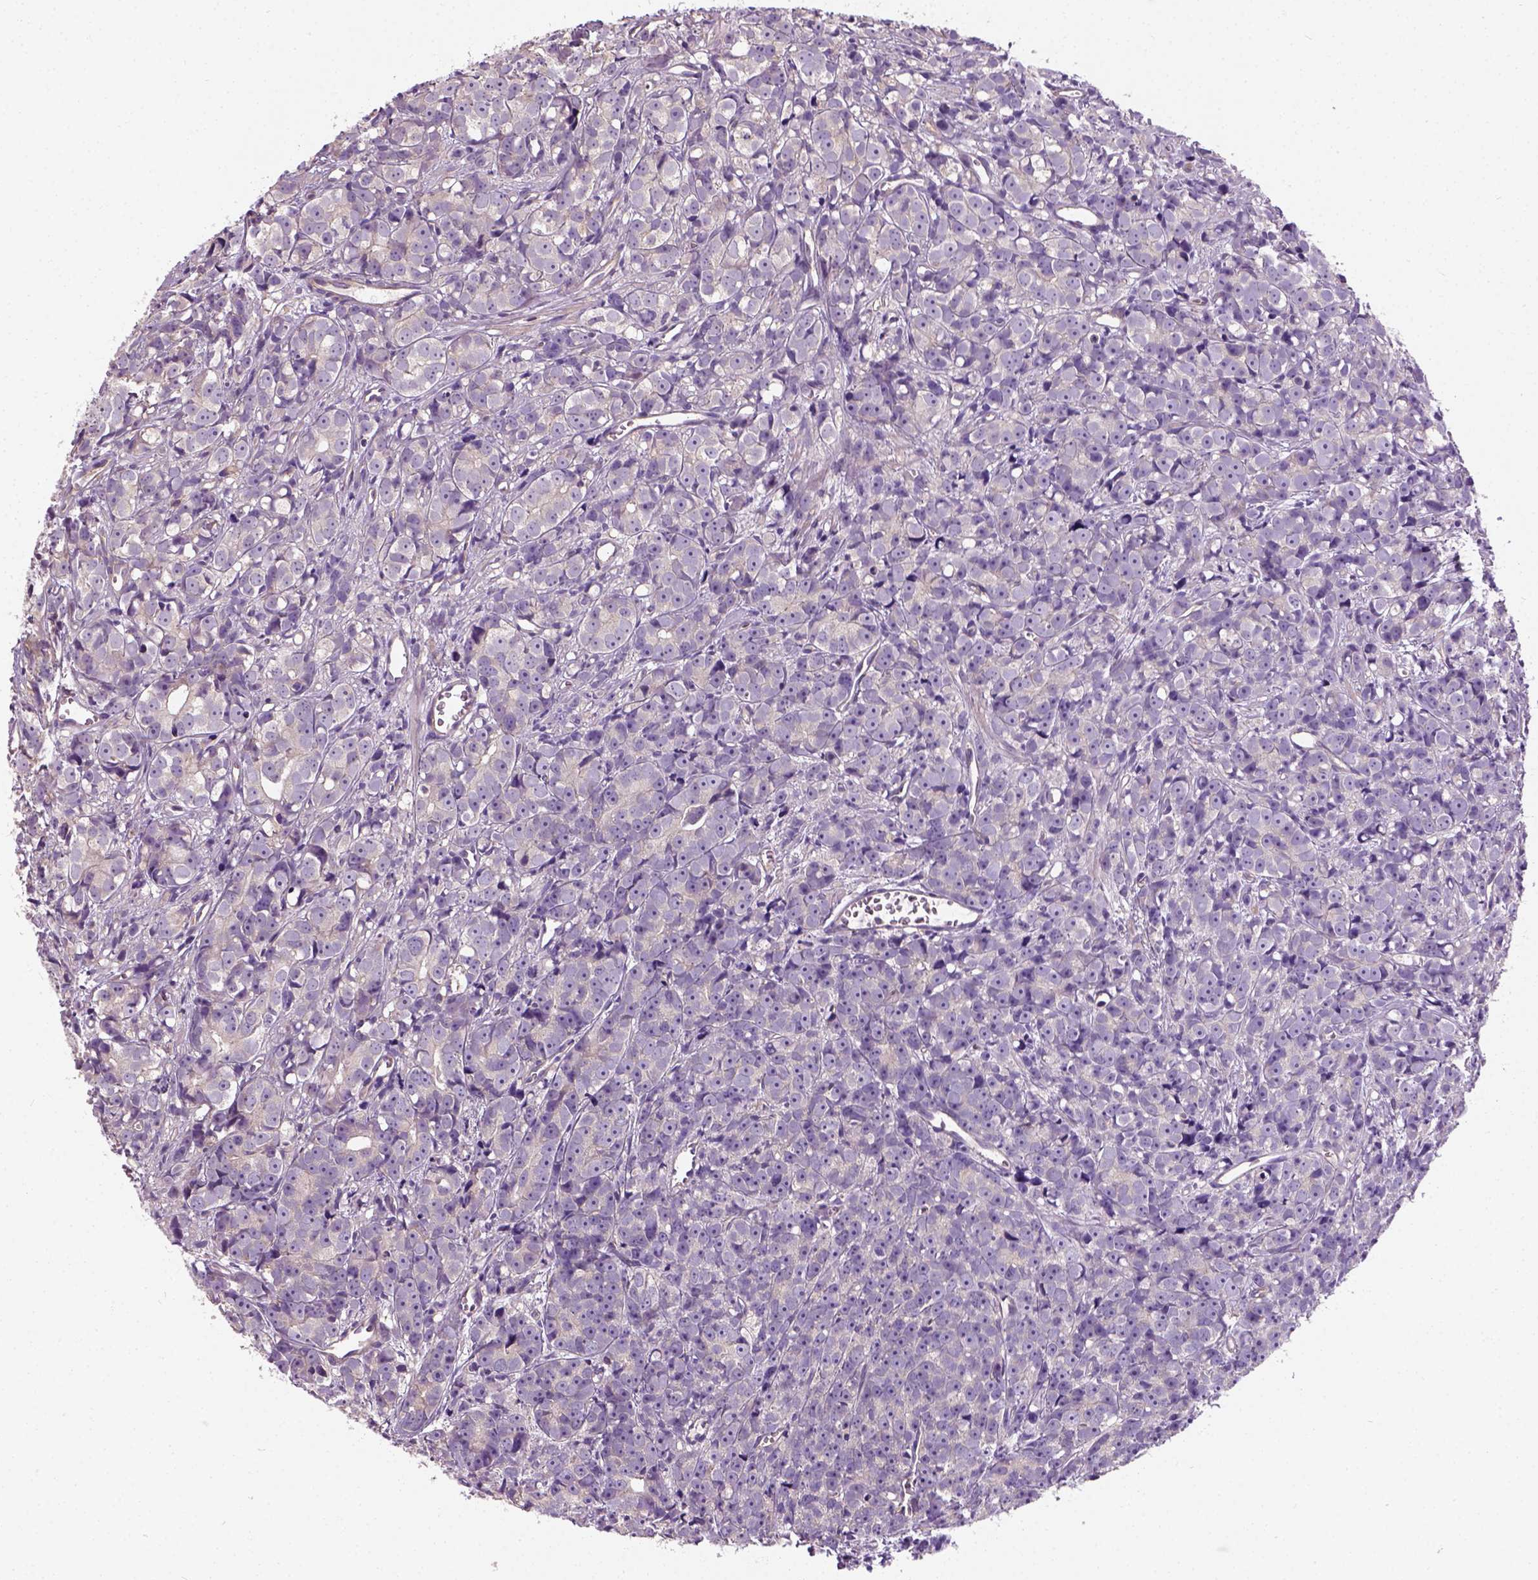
{"staining": {"intensity": "weak", "quantity": "<25%", "location": "cytoplasmic/membranous"}, "tissue": "prostate cancer", "cell_type": "Tumor cells", "image_type": "cancer", "snomed": [{"axis": "morphology", "description": "Adenocarcinoma, High grade"}, {"axis": "topography", "description": "Prostate"}], "caption": "Tumor cells show no significant protein expression in prostate adenocarcinoma (high-grade). (DAB (3,3'-diaminobenzidine) immunohistochemistry (IHC), high magnification).", "gene": "CRACR2A", "patient": {"sex": "male", "age": 77}}